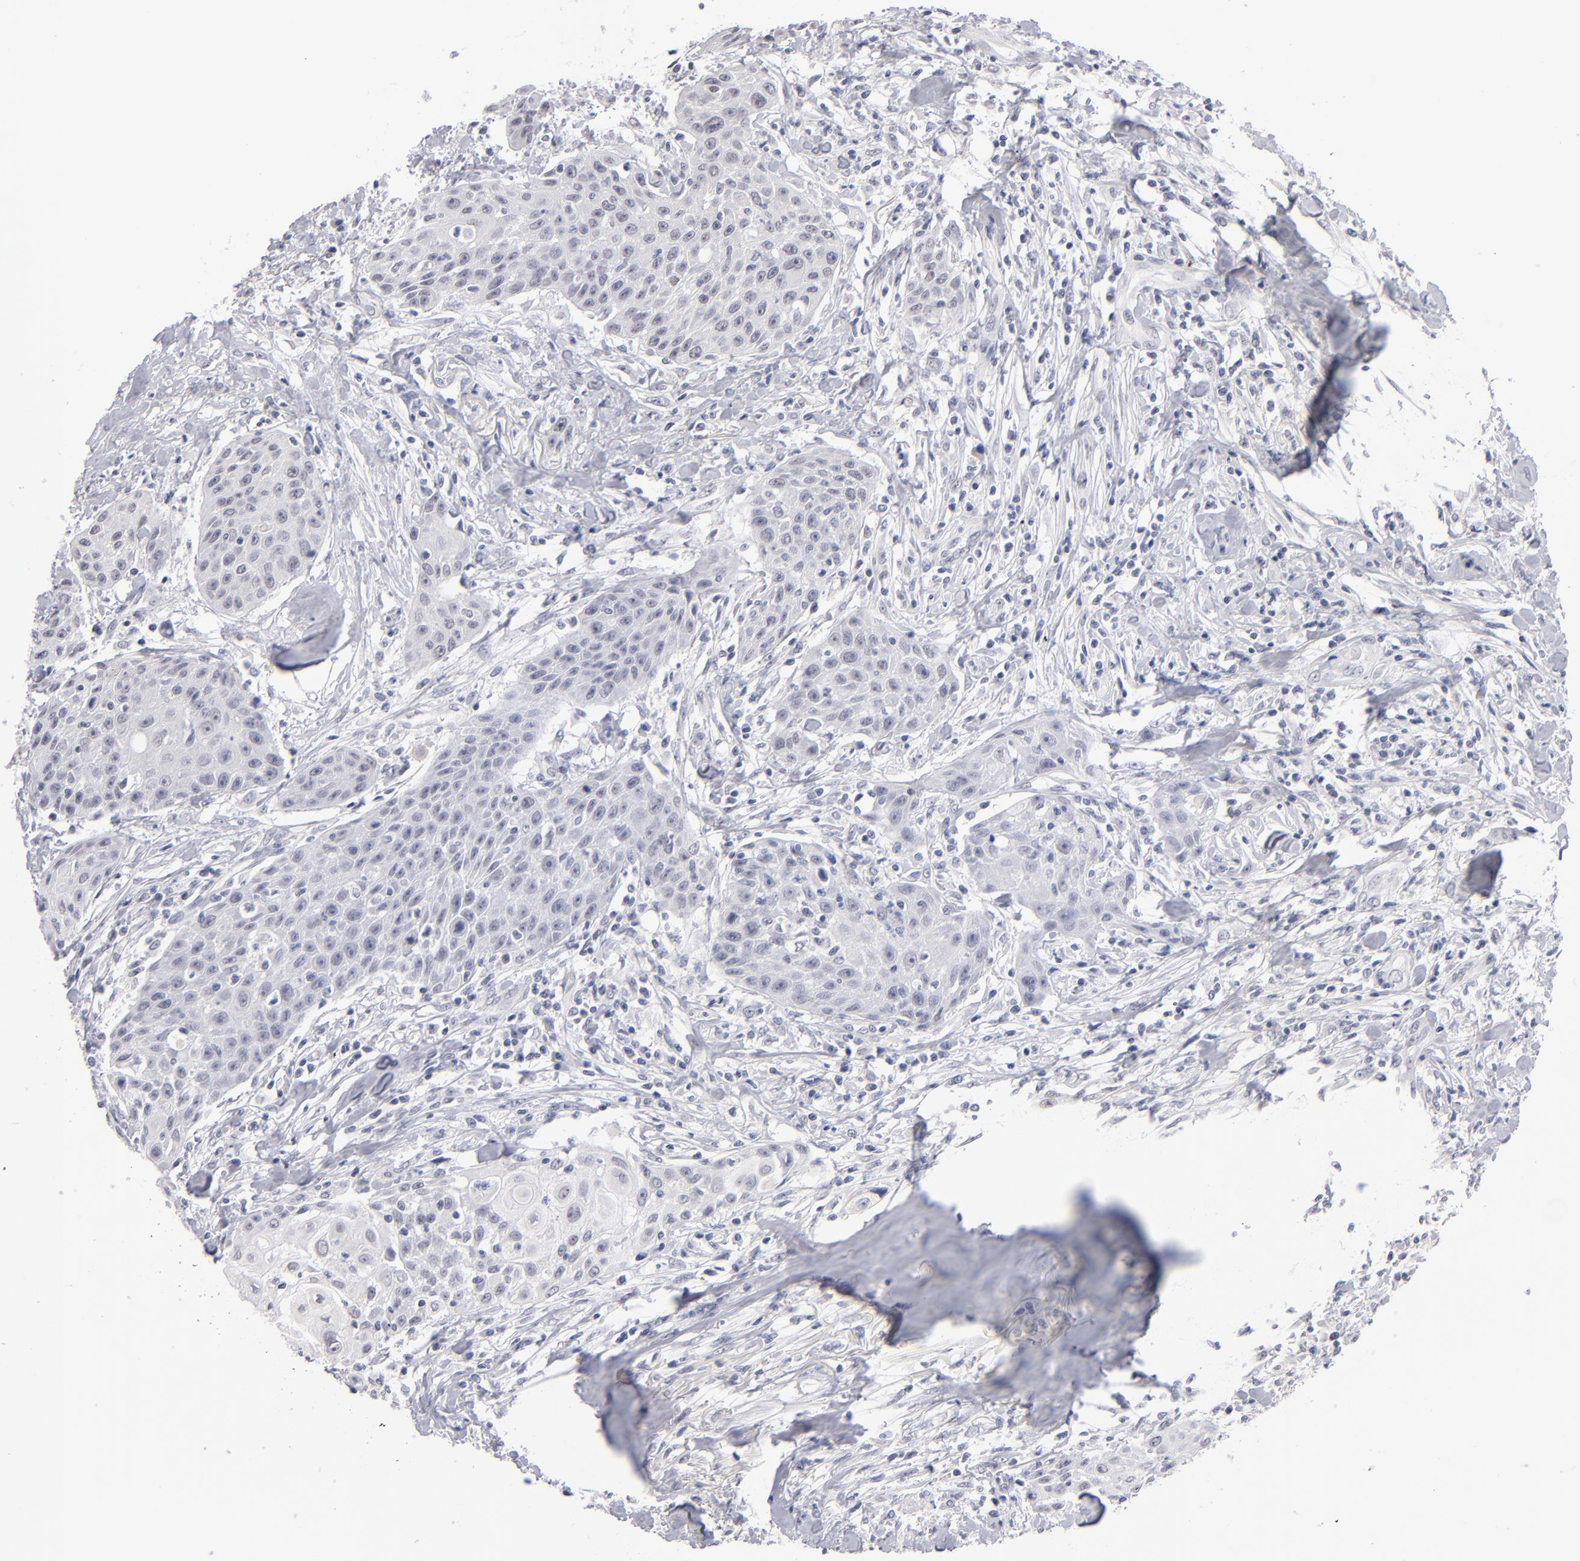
{"staining": {"intensity": "negative", "quantity": "none", "location": "none"}, "tissue": "head and neck cancer", "cell_type": "Tumor cells", "image_type": "cancer", "snomed": [{"axis": "morphology", "description": "Squamous cell carcinoma, NOS"}, {"axis": "topography", "description": "Oral tissue"}, {"axis": "topography", "description": "Head-Neck"}], "caption": "Immunohistochemical staining of human head and neck cancer (squamous cell carcinoma) reveals no significant expression in tumor cells. The staining is performed using DAB (3,3'-diaminobenzidine) brown chromogen with nuclei counter-stained in using hematoxylin.", "gene": "TEX11", "patient": {"sex": "female", "age": 82}}